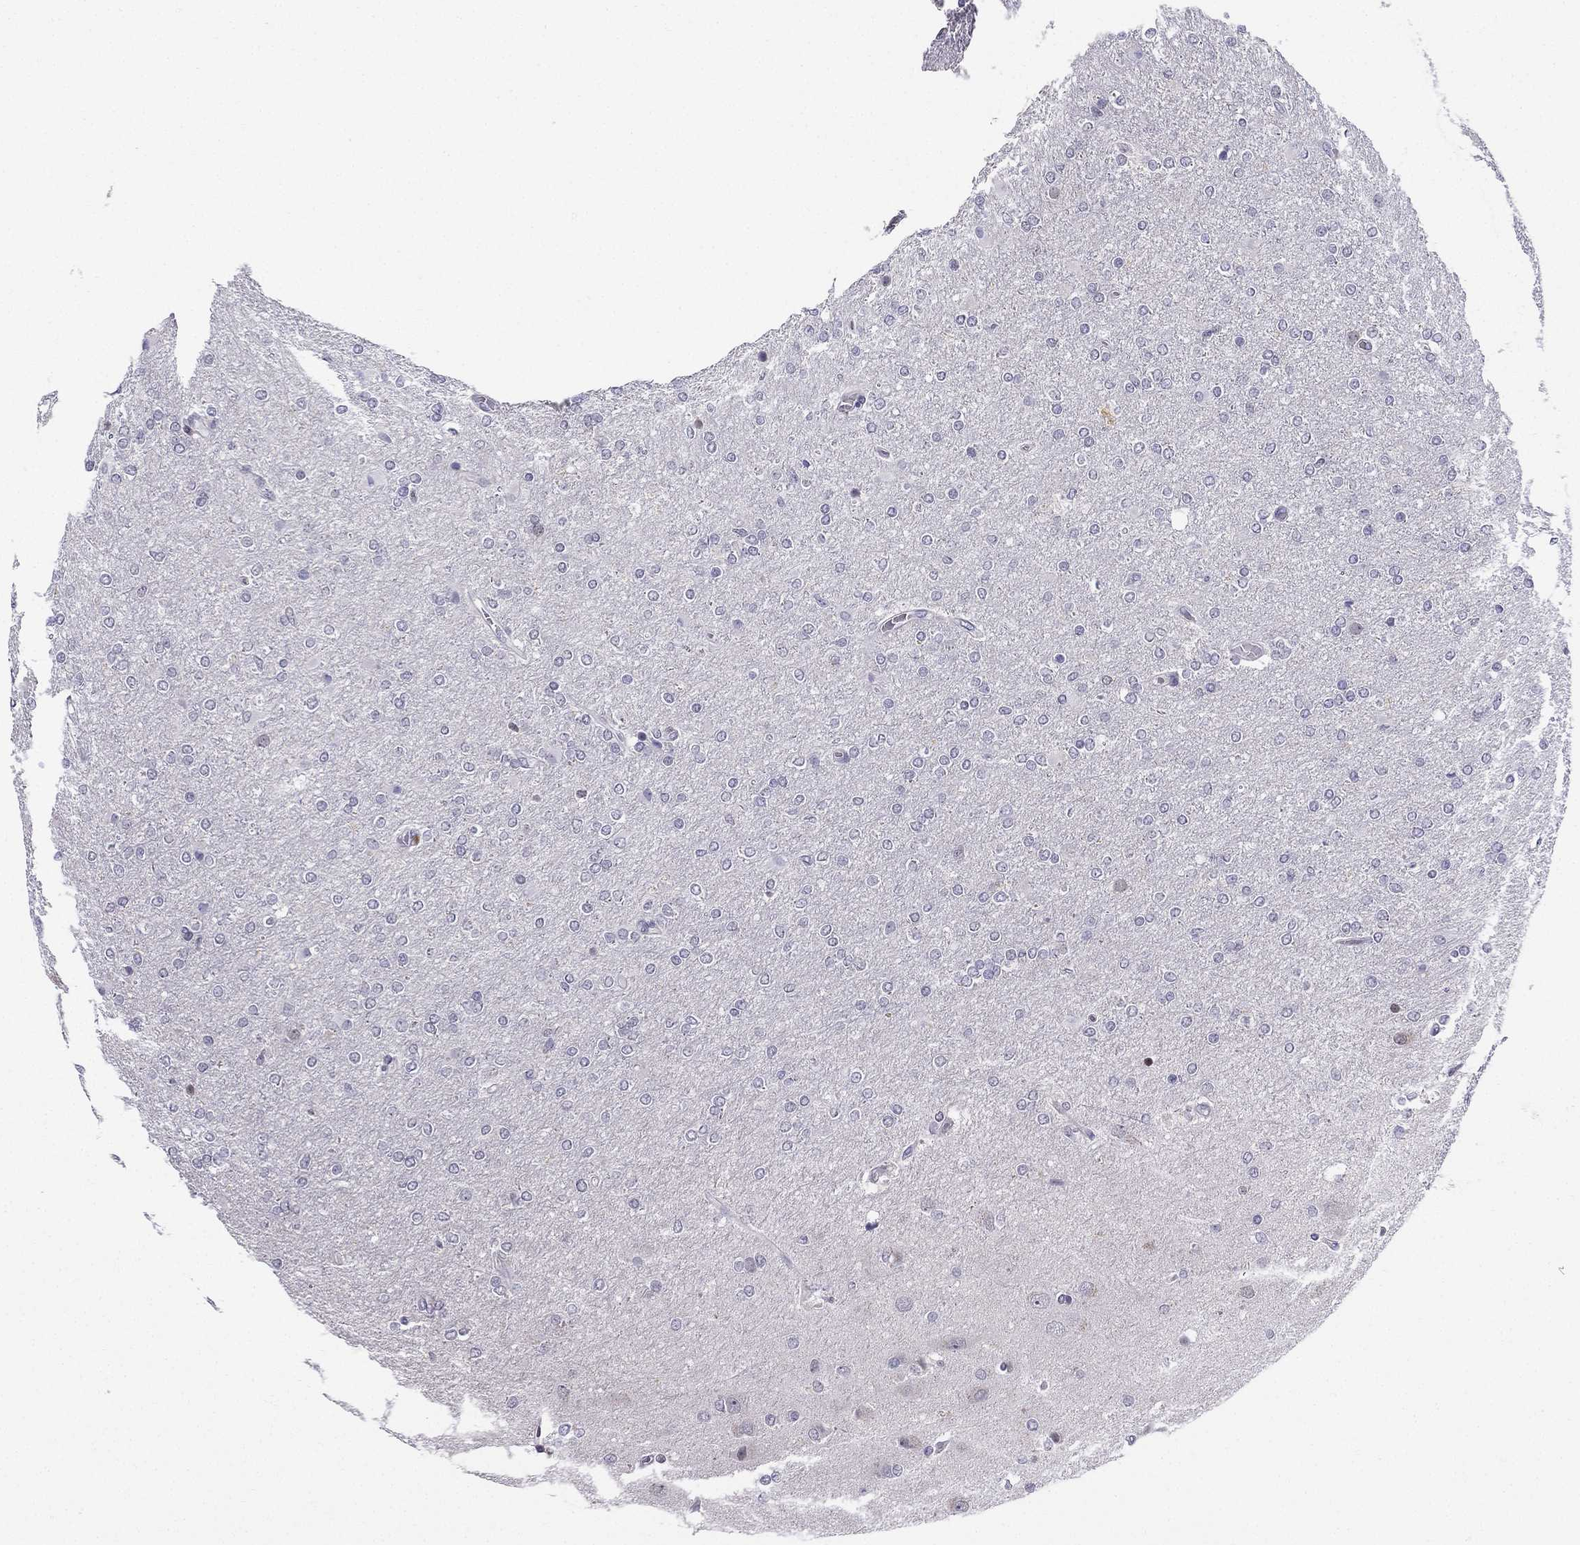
{"staining": {"intensity": "negative", "quantity": "none", "location": "none"}, "tissue": "glioma", "cell_type": "Tumor cells", "image_type": "cancer", "snomed": [{"axis": "morphology", "description": "Glioma, malignant, High grade"}, {"axis": "topography", "description": "Cerebral cortex"}], "caption": "This is an immunohistochemistry (IHC) image of human high-grade glioma (malignant). There is no expression in tumor cells.", "gene": "CCK", "patient": {"sex": "male", "age": 70}}